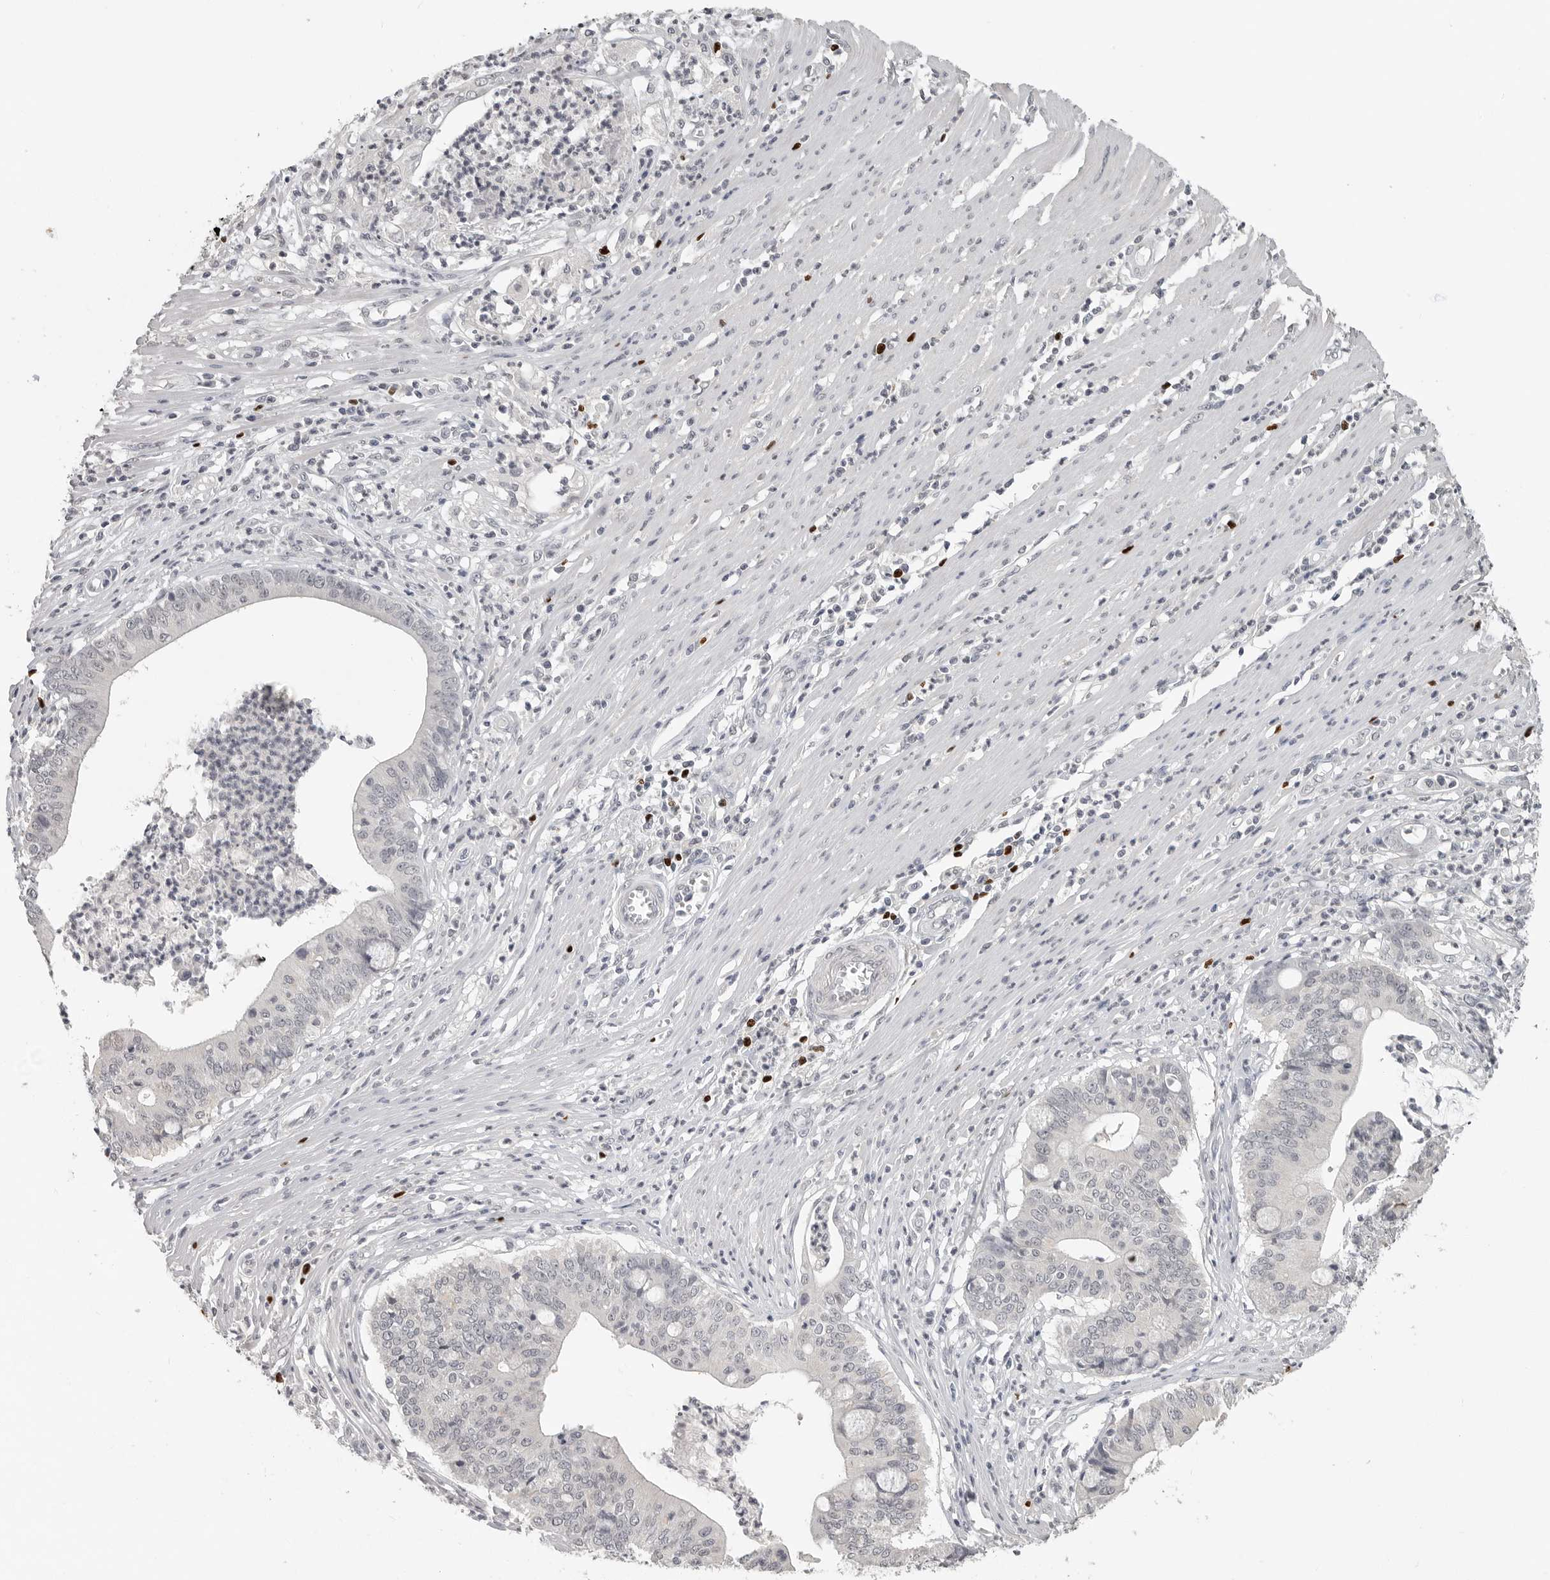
{"staining": {"intensity": "negative", "quantity": "none", "location": "none"}, "tissue": "pancreatic cancer", "cell_type": "Tumor cells", "image_type": "cancer", "snomed": [{"axis": "morphology", "description": "Adenocarcinoma, NOS"}, {"axis": "topography", "description": "Pancreas"}], "caption": "Immunohistochemistry (IHC) histopathology image of adenocarcinoma (pancreatic) stained for a protein (brown), which demonstrates no positivity in tumor cells. The staining was performed using DAB (3,3'-diaminobenzidine) to visualize the protein expression in brown, while the nuclei were stained in blue with hematoxylin (Magnification: 20x).", "gene": "FOXP3", "patient": {"sex": "male", "age": 69}}